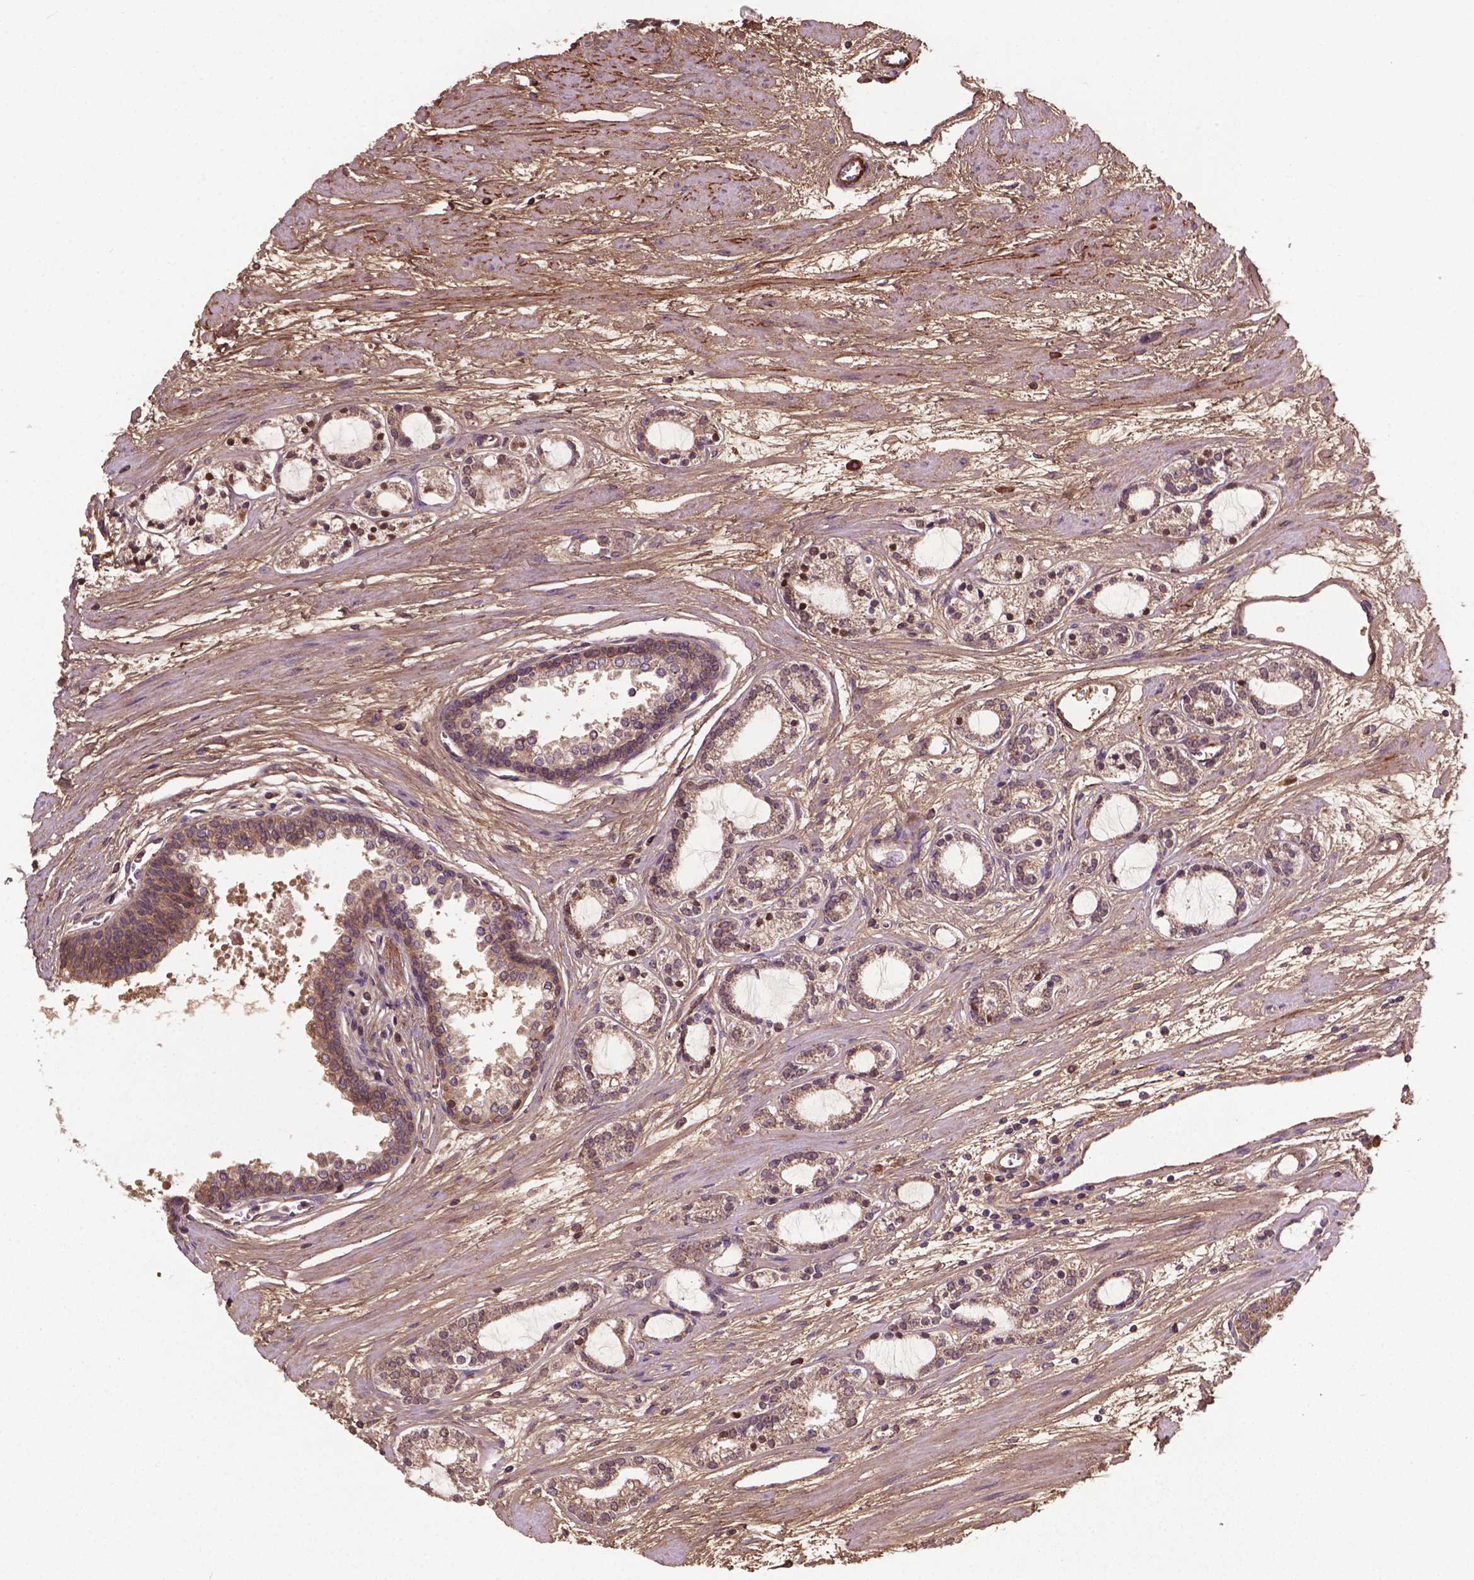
{"staining": {"intensity": "moderate", "quantity": ">75%", "location": "cytoplasmic/membranous"}, "tissue": "prostate cancer", "cell_type": "Tumor cells", "image_type": "cancer", "snomed": [{"axis": "morphology", "description": "Adenocarcinoma, Medium grade"}, {"axis": "topography", "description": "Prostate"}], "caption": "Protein analysis of prostate cancer tissue exhibits moderate cytoplasmic/membranous staining in approximately >75% of tumor cells. The protein of interest is shown in brown color, while the nuclei are stained blue.", "gene": "GJA9", "patient": {"sex": "male", "age": 57}}